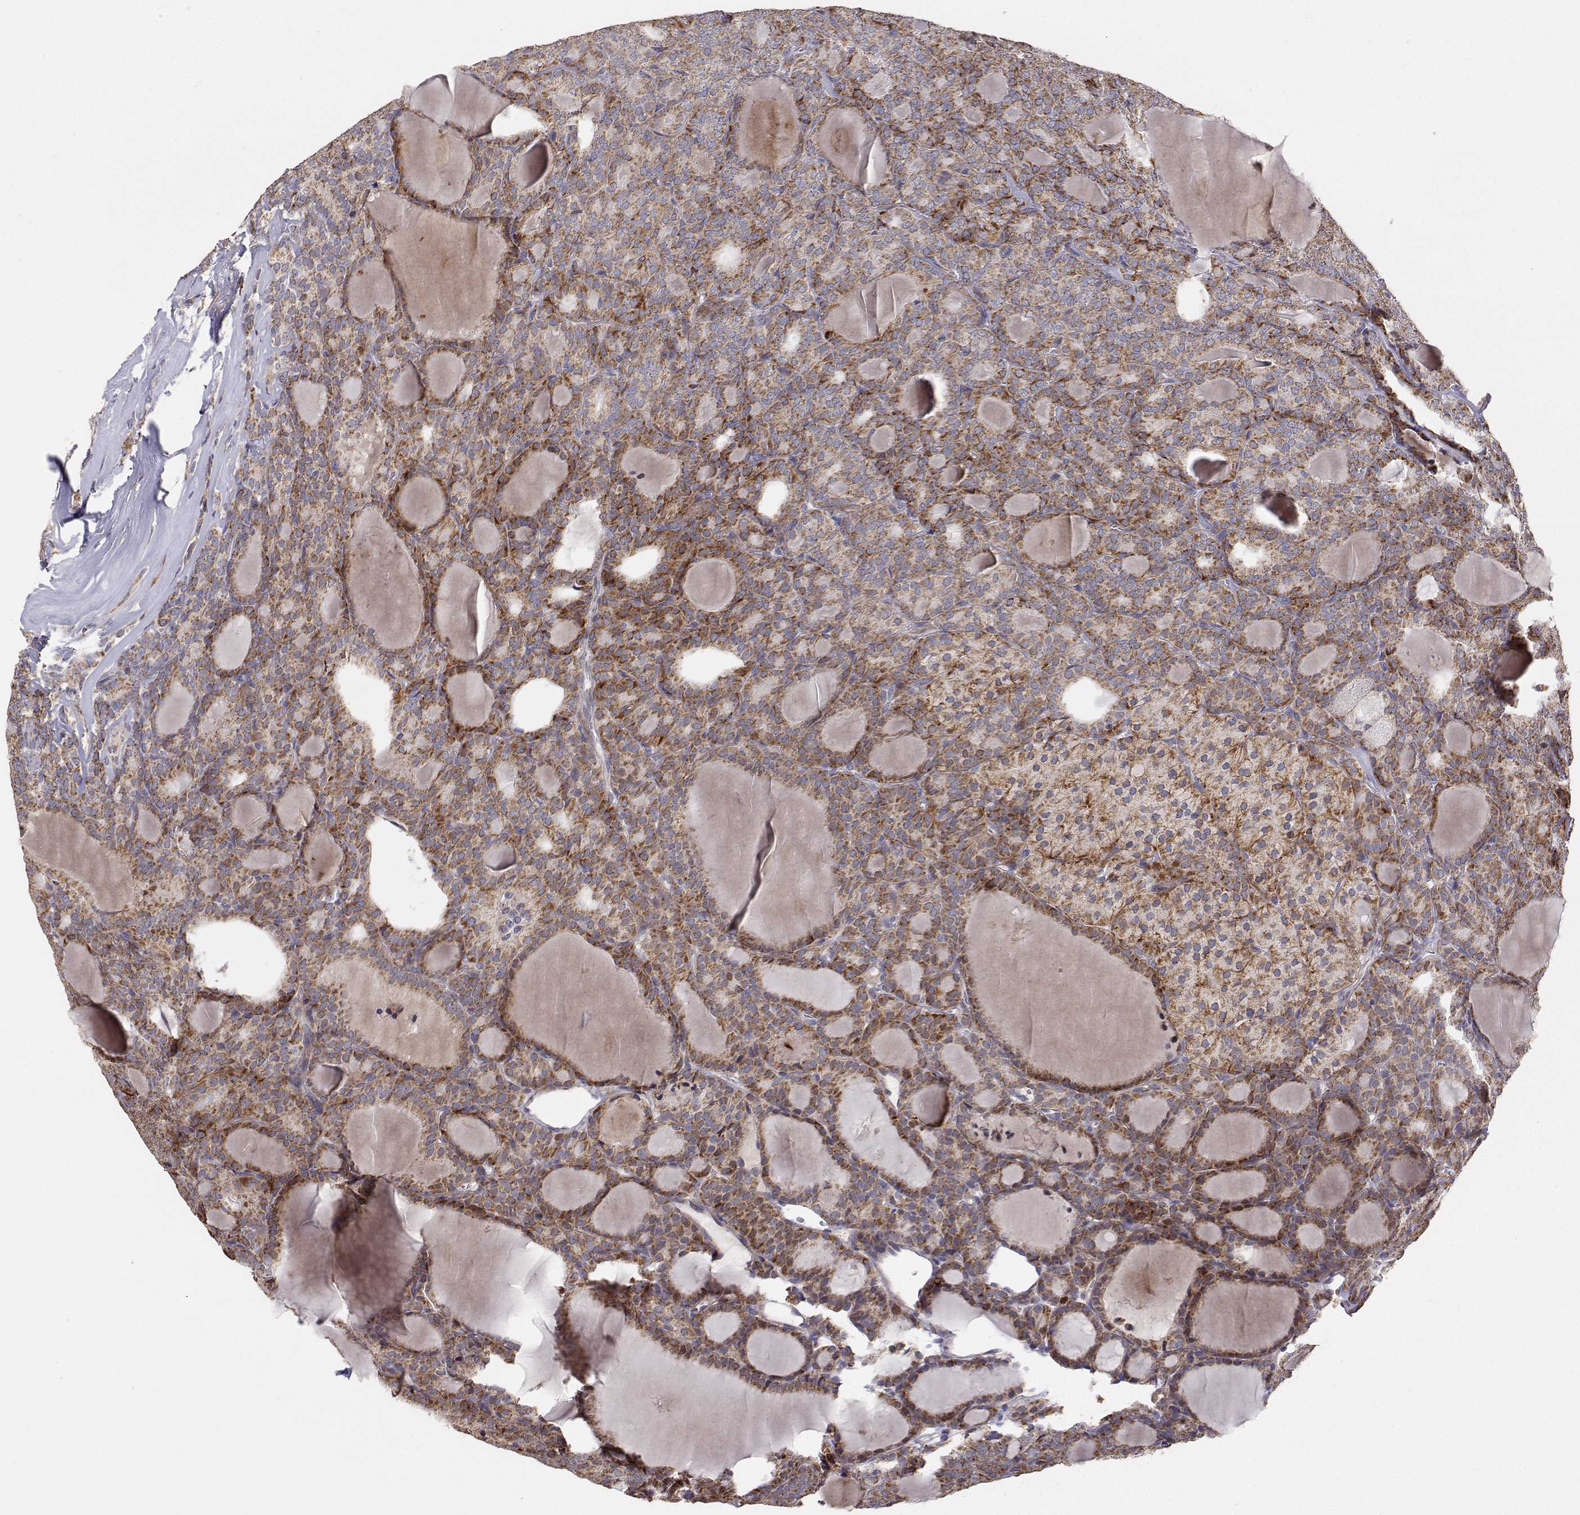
{"staining": {"intensity": "moderate", "quantity": ">75%", "location": "cytoplasmic/membranous"}, "tissue": "thyroid cancer", "cell_type": "Tumor cells", "image_type": "cancer", "snomed": [{"axis": "morphology", "description": "Follicular adenoma carcinoma, NOS"}, {"axis": "topography", "description": "Thyroid gland"}], "caption": "Brown immunohistochemical staining in human thyroid cancer displays moderate cytoplasmic/membranous staining in about >75% of tumor cells. The staining is performed using DAB brown chromogen to label protein expression. The nuclei are counter-stained blue using hematoxylin.", "gene": "MRPL3", "patient": {"sex": "male", "age": 74}}